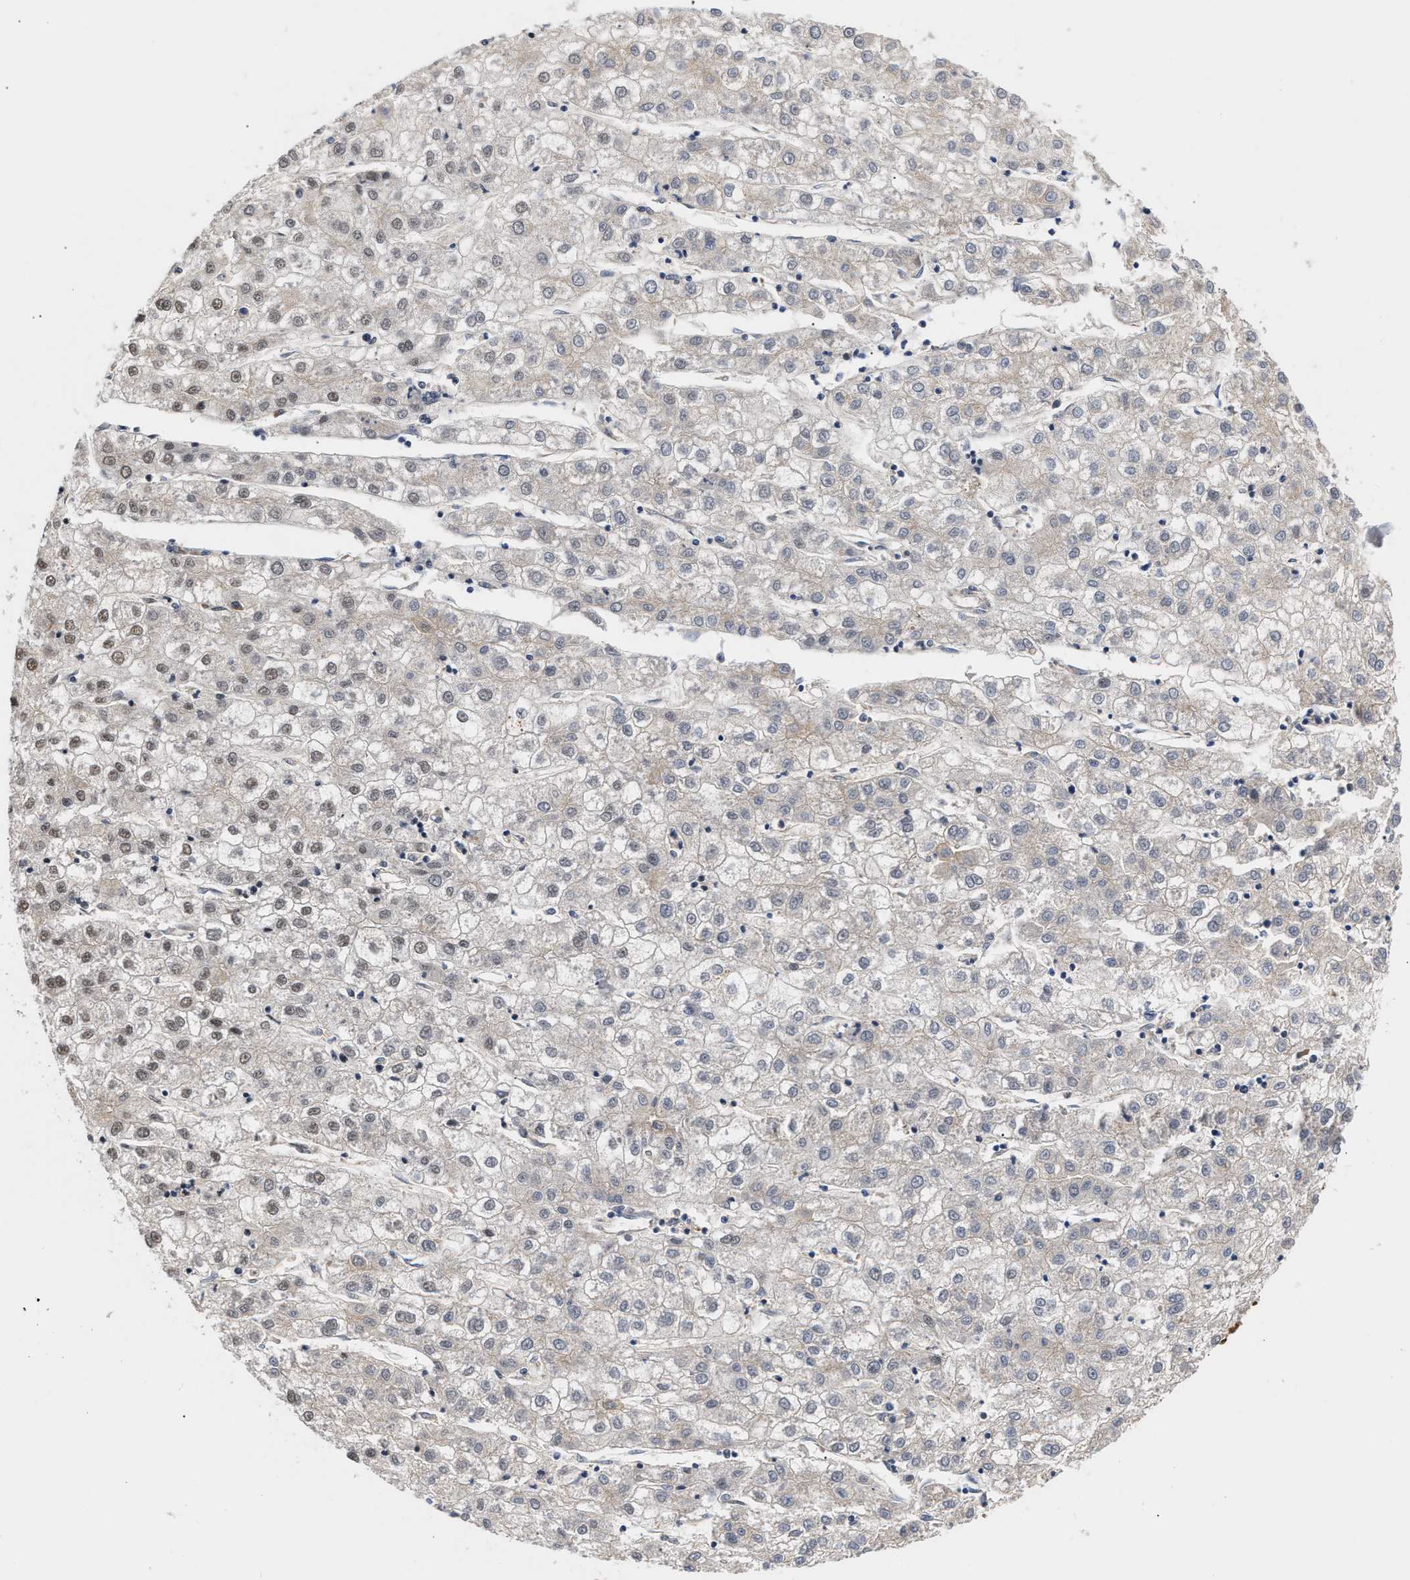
{"staining": {"intensity": "weak", "quantity": "<25%", "location": "nuclear"}, "tissue": "liver cancer", "cell_type": "Tumor cells", "image_type": "cancer", "snomed": [{"axis": "morphology", "description": "Carcinoma, Hepatocellular, NOS"}, {"axis": "topography", "description": "Liver"}], "caption": "Immunohistochemical staining of hepatocellular carcinoma (liver) displays no significant positivity in tumor cells.", "gene": "CCDC146", "patient": {"sex": "male", "age": 72}}